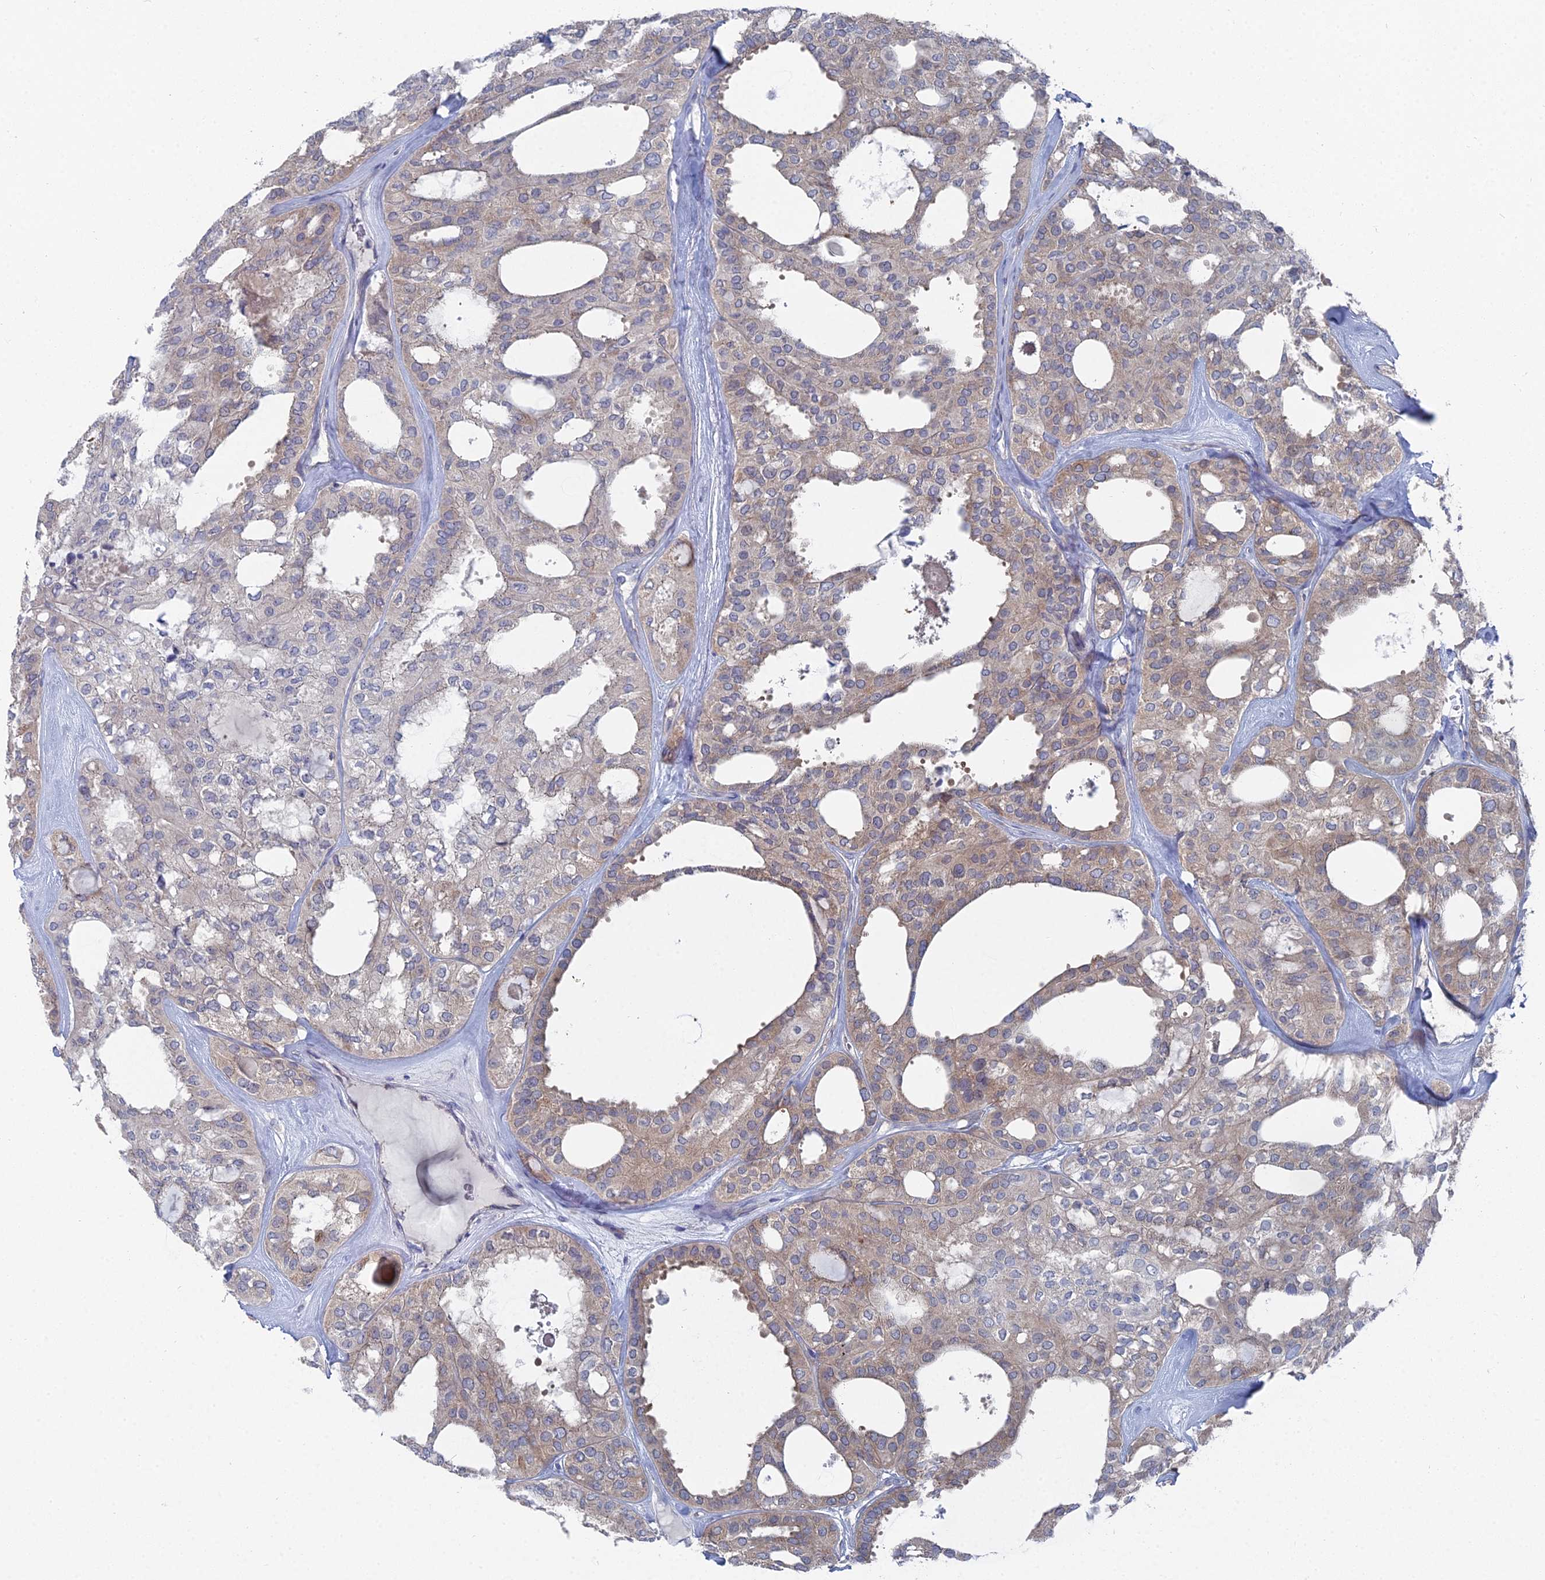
{"staining": {"intensity": "weak", "quantity": ">75%", "location": "cytoplasmic/membranous"}, "tissue": "thyroid cancer", "cell_type": "Tumor cells", "image_type": "cancer", "snomed": [{"axis": "morphology", "description": "Follicular adenoma carcinoma, NOS"}, {"axis": "topography", "description": "Thyroid gland"}], "caption": "IHC histopathology image of human follicular adenoma carcinoma (thyroid) stained for a protein (brown), which reveals low levels of weak cytoplasmic/membranous positivity in about >75% of tumor cells.", "gene": "CCDC149", "patient": {"sex": "male", "age": 75}}